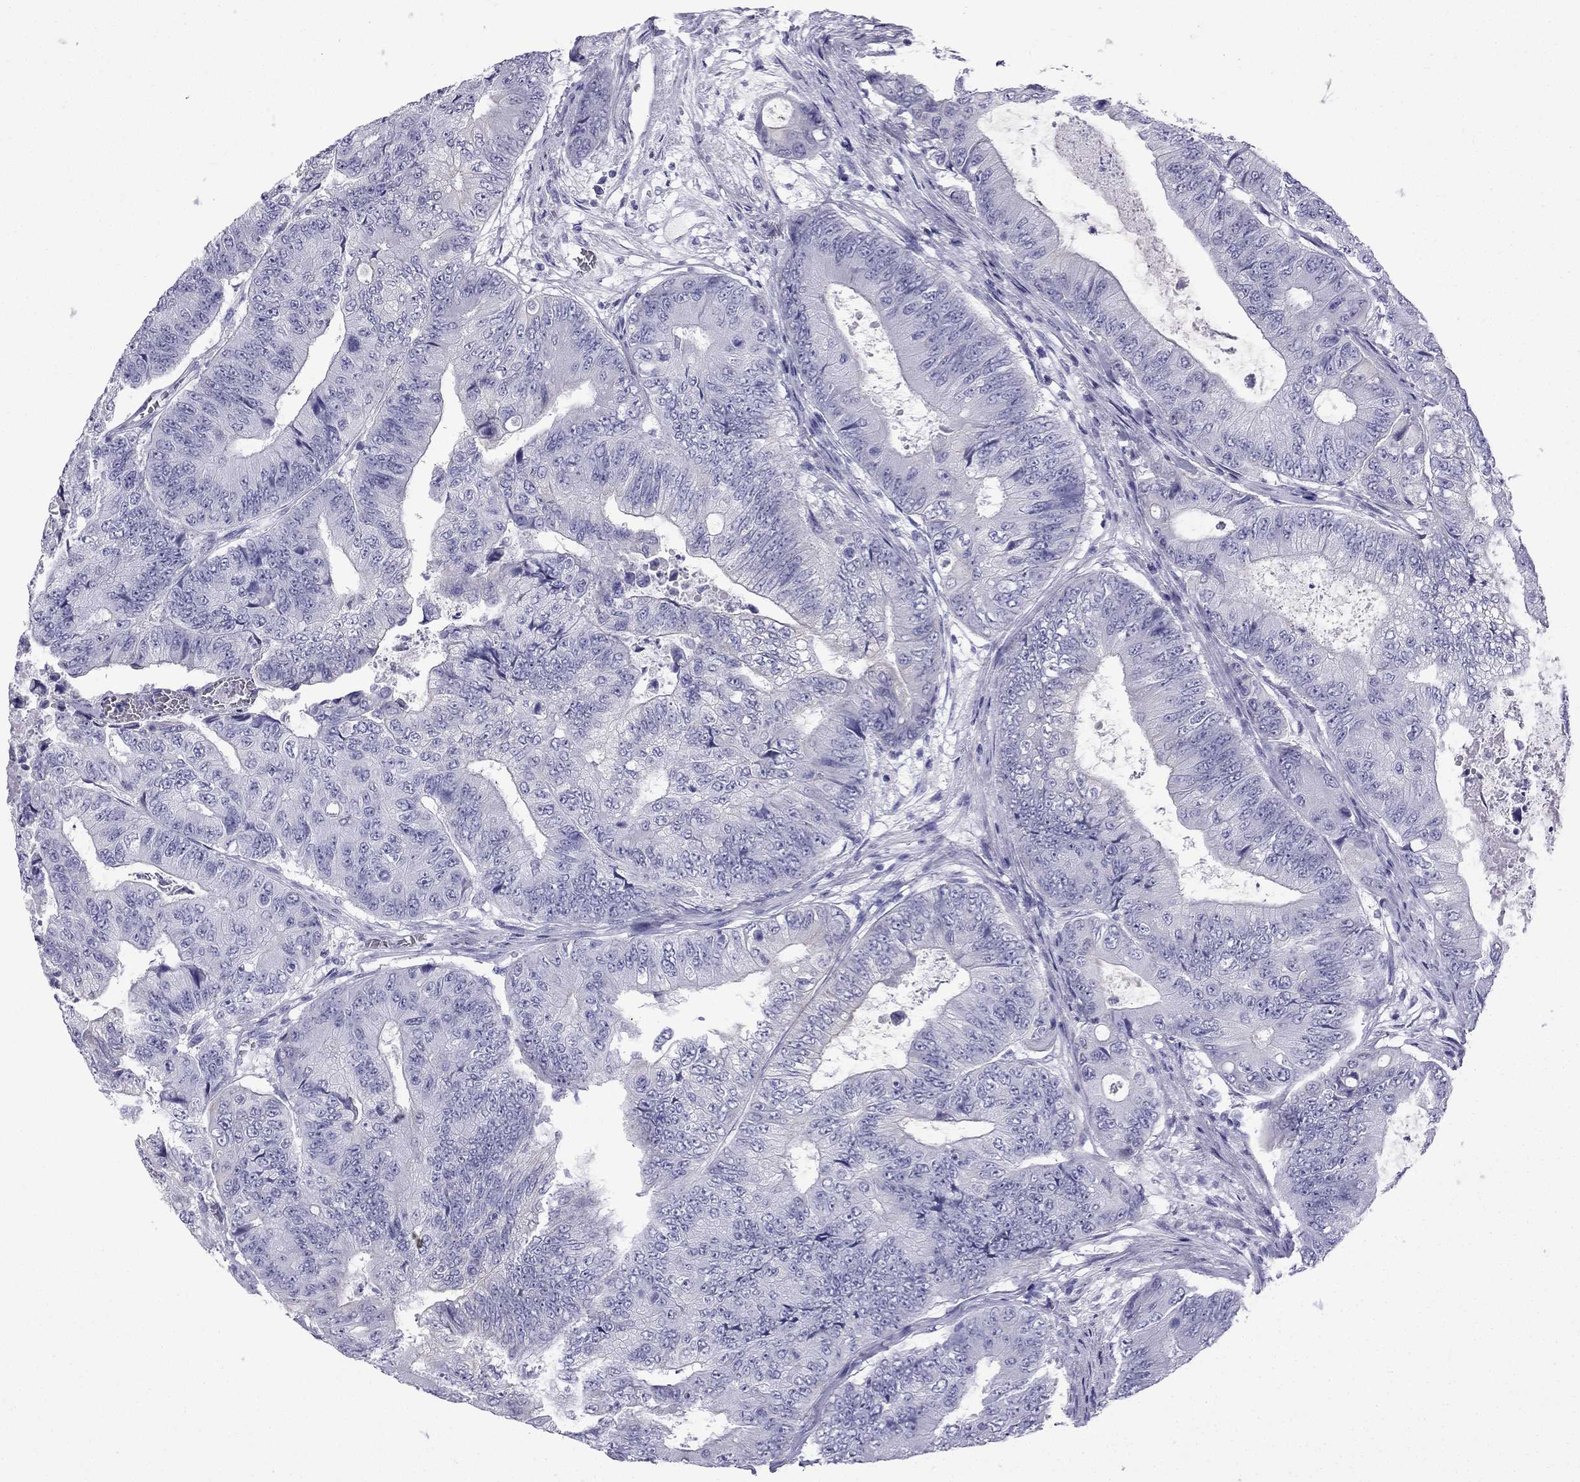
{"staining": {"intensity": "negative", "quantity": "none", "location": "none"}, "tissue": "colorectal cancer", "cell_type": "Tumor cells", "image_type": "cancer", "snomed": [{"axis": "morphology", "description": "Adenocarcinoma, NOS"}, {"axis": "topography", "description": "Colon"}], "caption": "There is no significant staining in tumor cells of adenocarcinoma (colorectal).", "gene": "GJA8", "patient": {"sex": "female", "age": 48}}